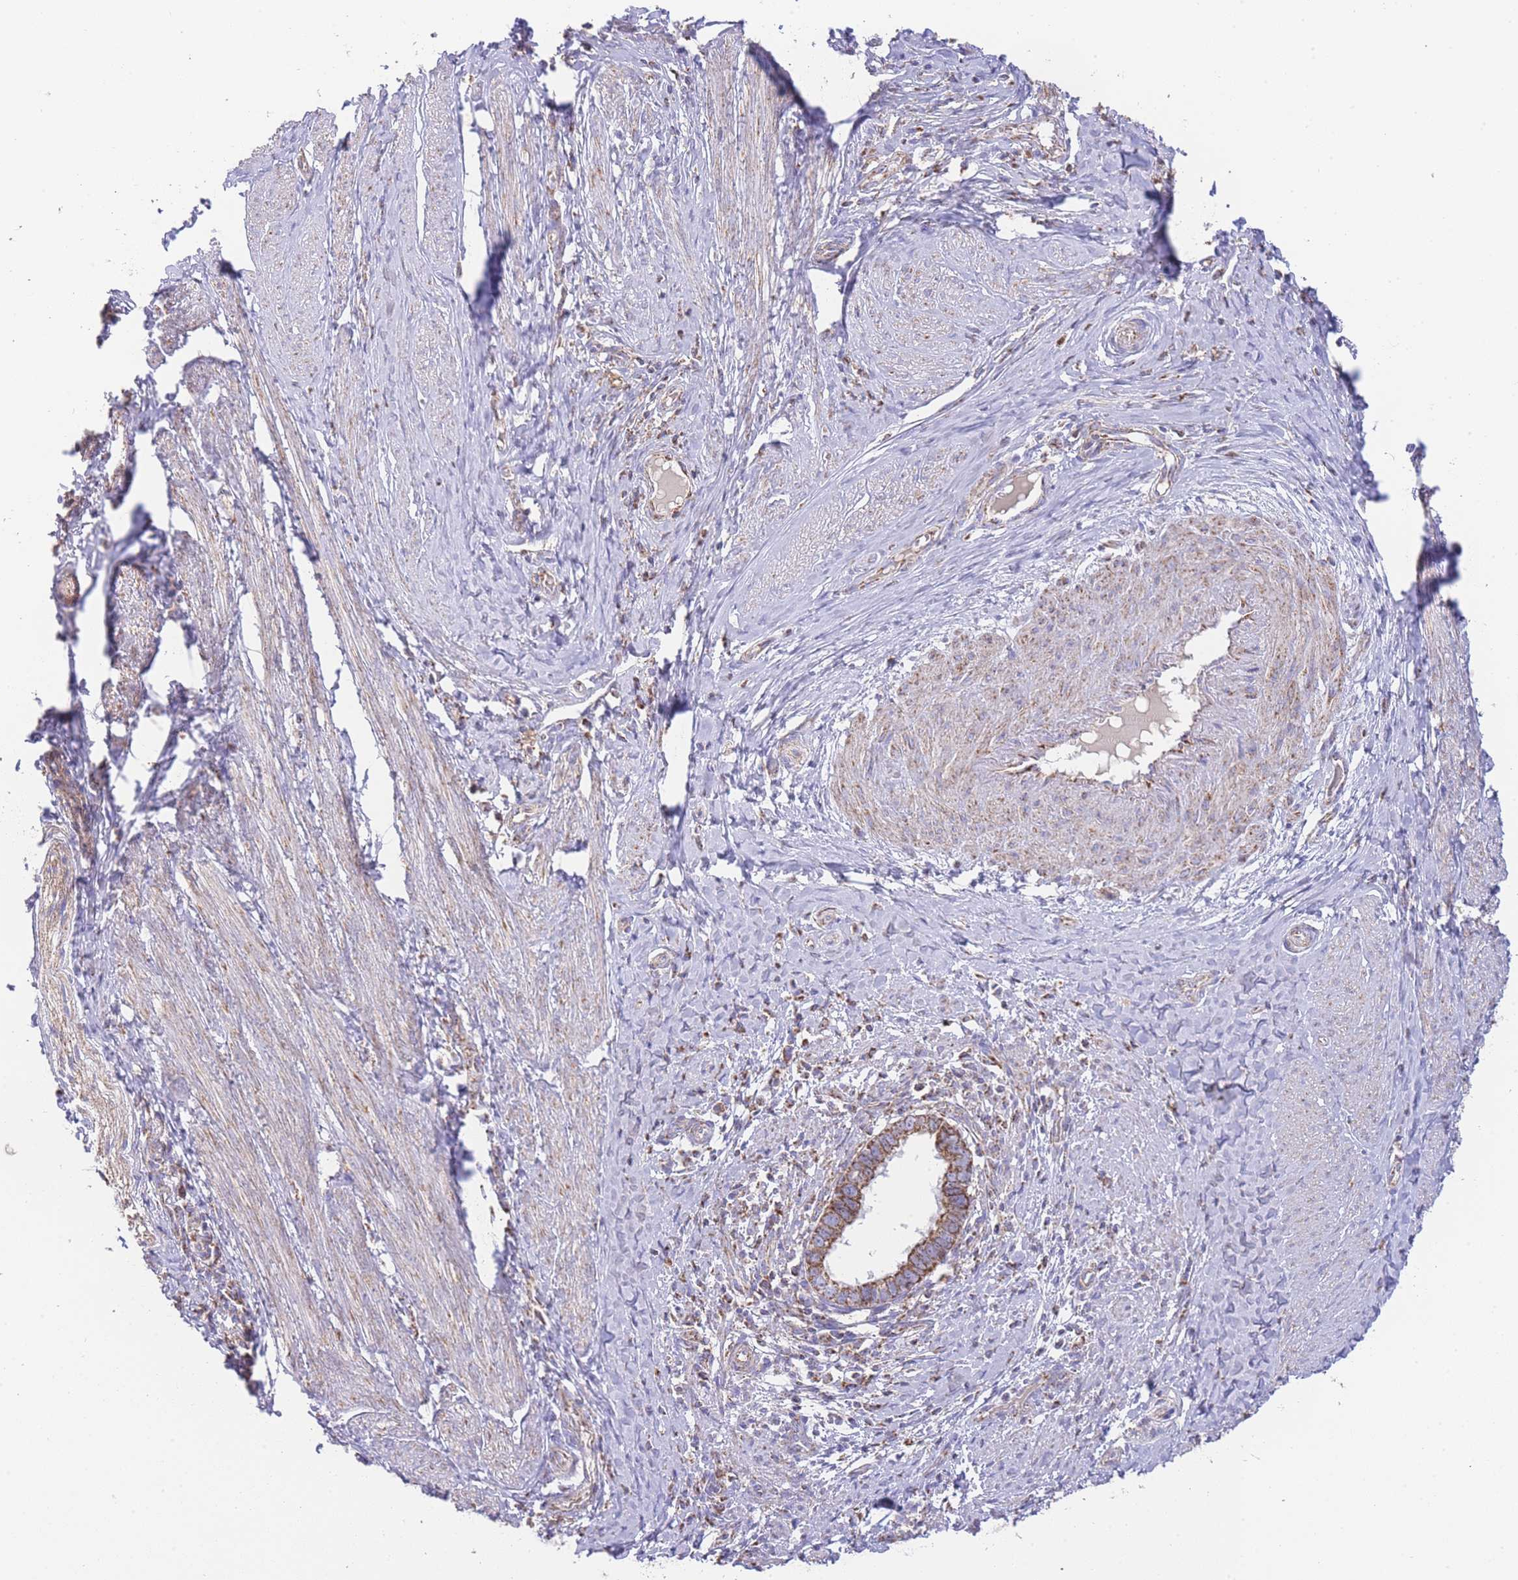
{"staining": {"intensity": "strong", "quantity": ">75%", "location": "cytoplasmic/membranous"}, "tissue": "cervical cancer", "cell_type": "Tumor cells", "image_type": "cancer", "snomed": [{"axis": "morphology", "description": "Adenocarcinoma, NOS"}, {"axis": "topography", "description": "Cervix"}], "caption": "There is high levels of strong cytoplasmic/membranous positivity in tumor cells of cervical adenocarcinoma, as demonstrated by immunohistochemical staining (brown color).", "gene": "GSTM1", "patient": {"sex": "female", "age": 36}}